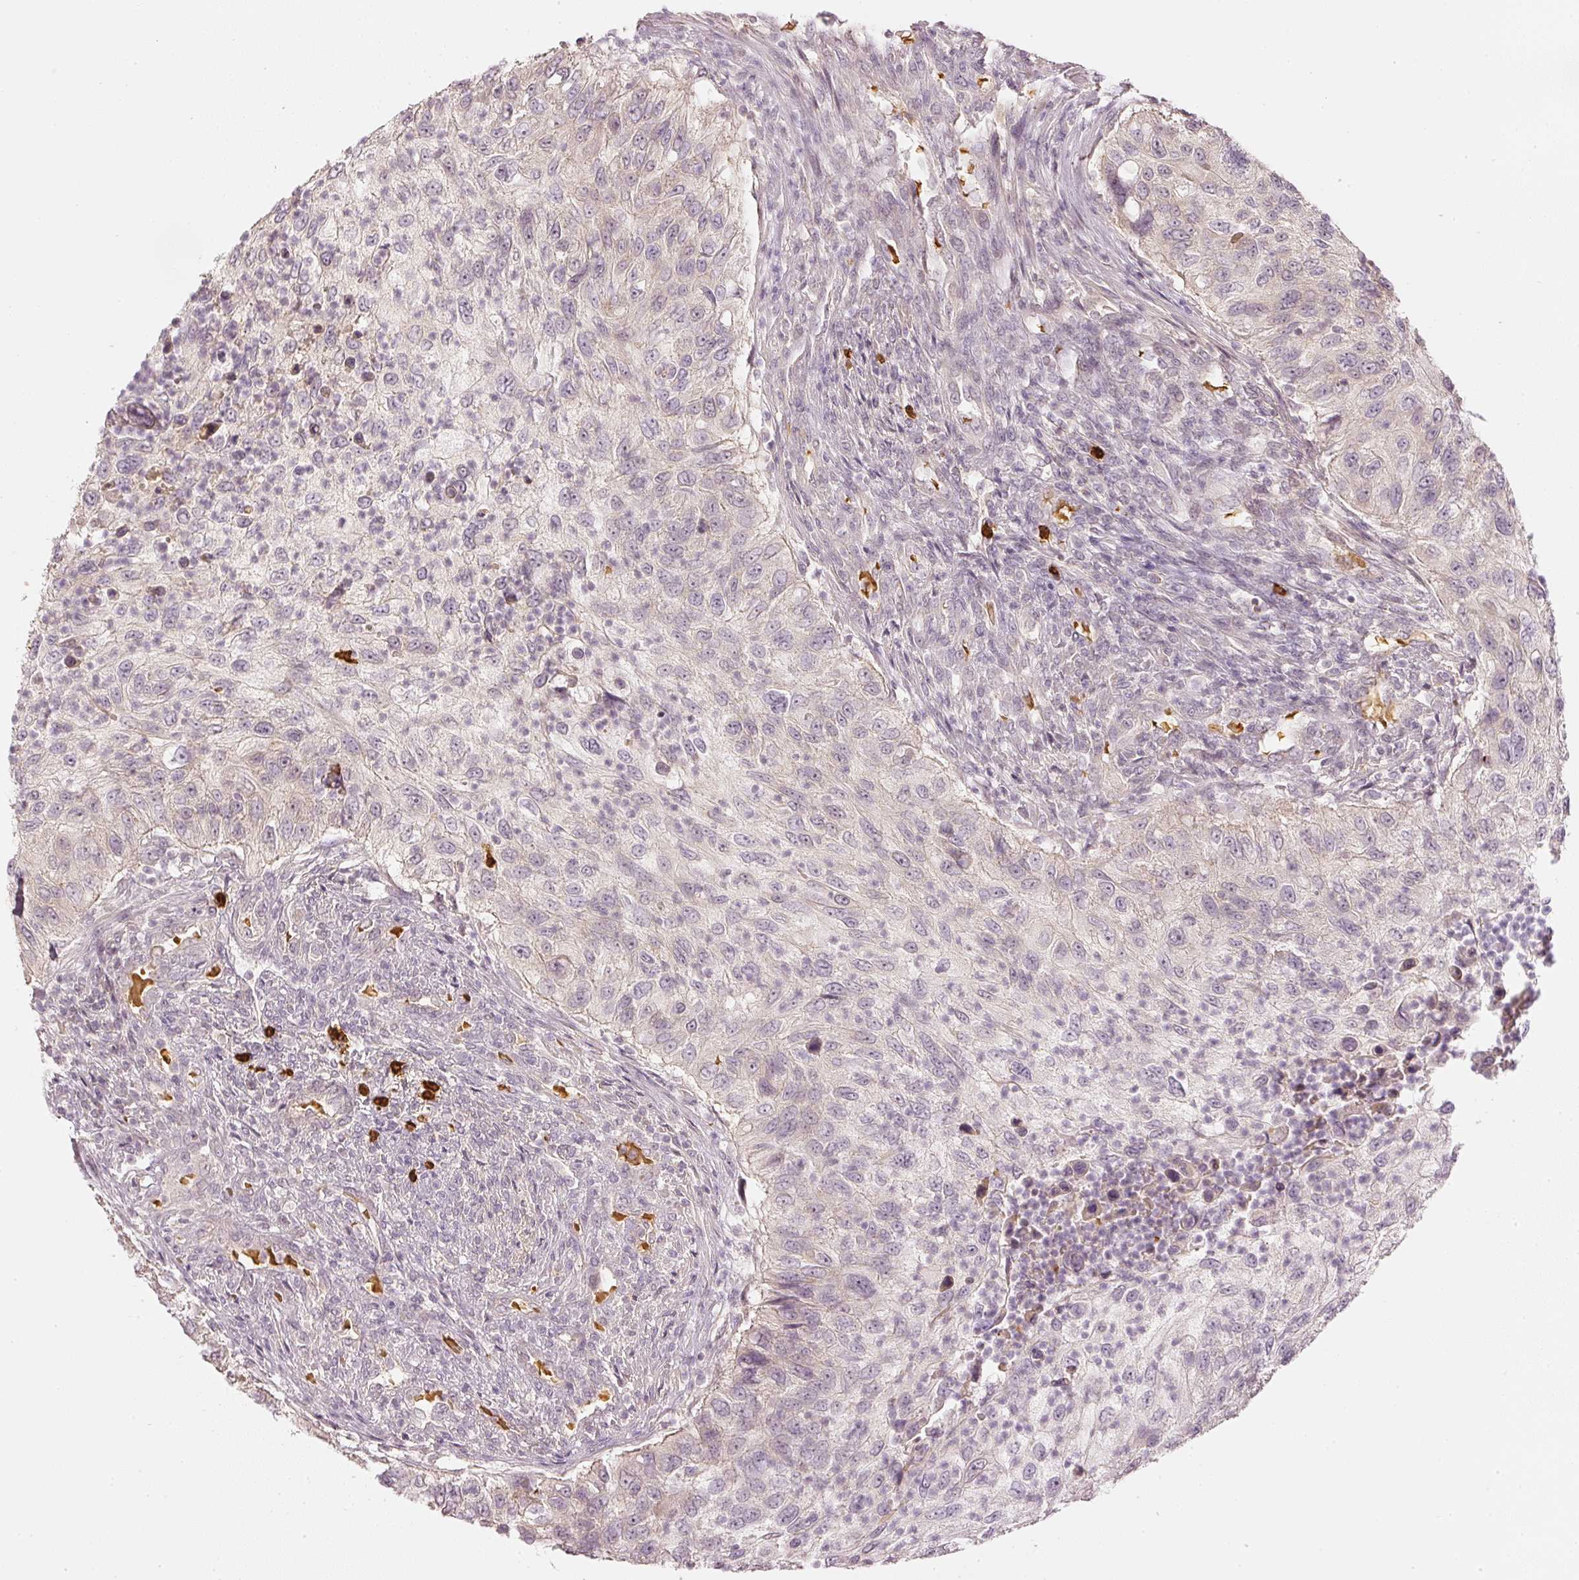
{"staining": {"intensity": "negative", "quantity": "none", "location": "none"}, "tissue": "urothelial cancer", "cell_type": "Tumor cells", "image_type": "cancer", "snomed": [{"axis": "morphology", "description": "Urothelial carcinoma, High grade"}, {"axis": "topography", "description": "Urinary bladder"}], "caption": "Immunohistochemistry of urothelial cancer shows no positivity in tumor cells.", "gene": "GZMA", "patient": {"sex": "female", "age": 60}}